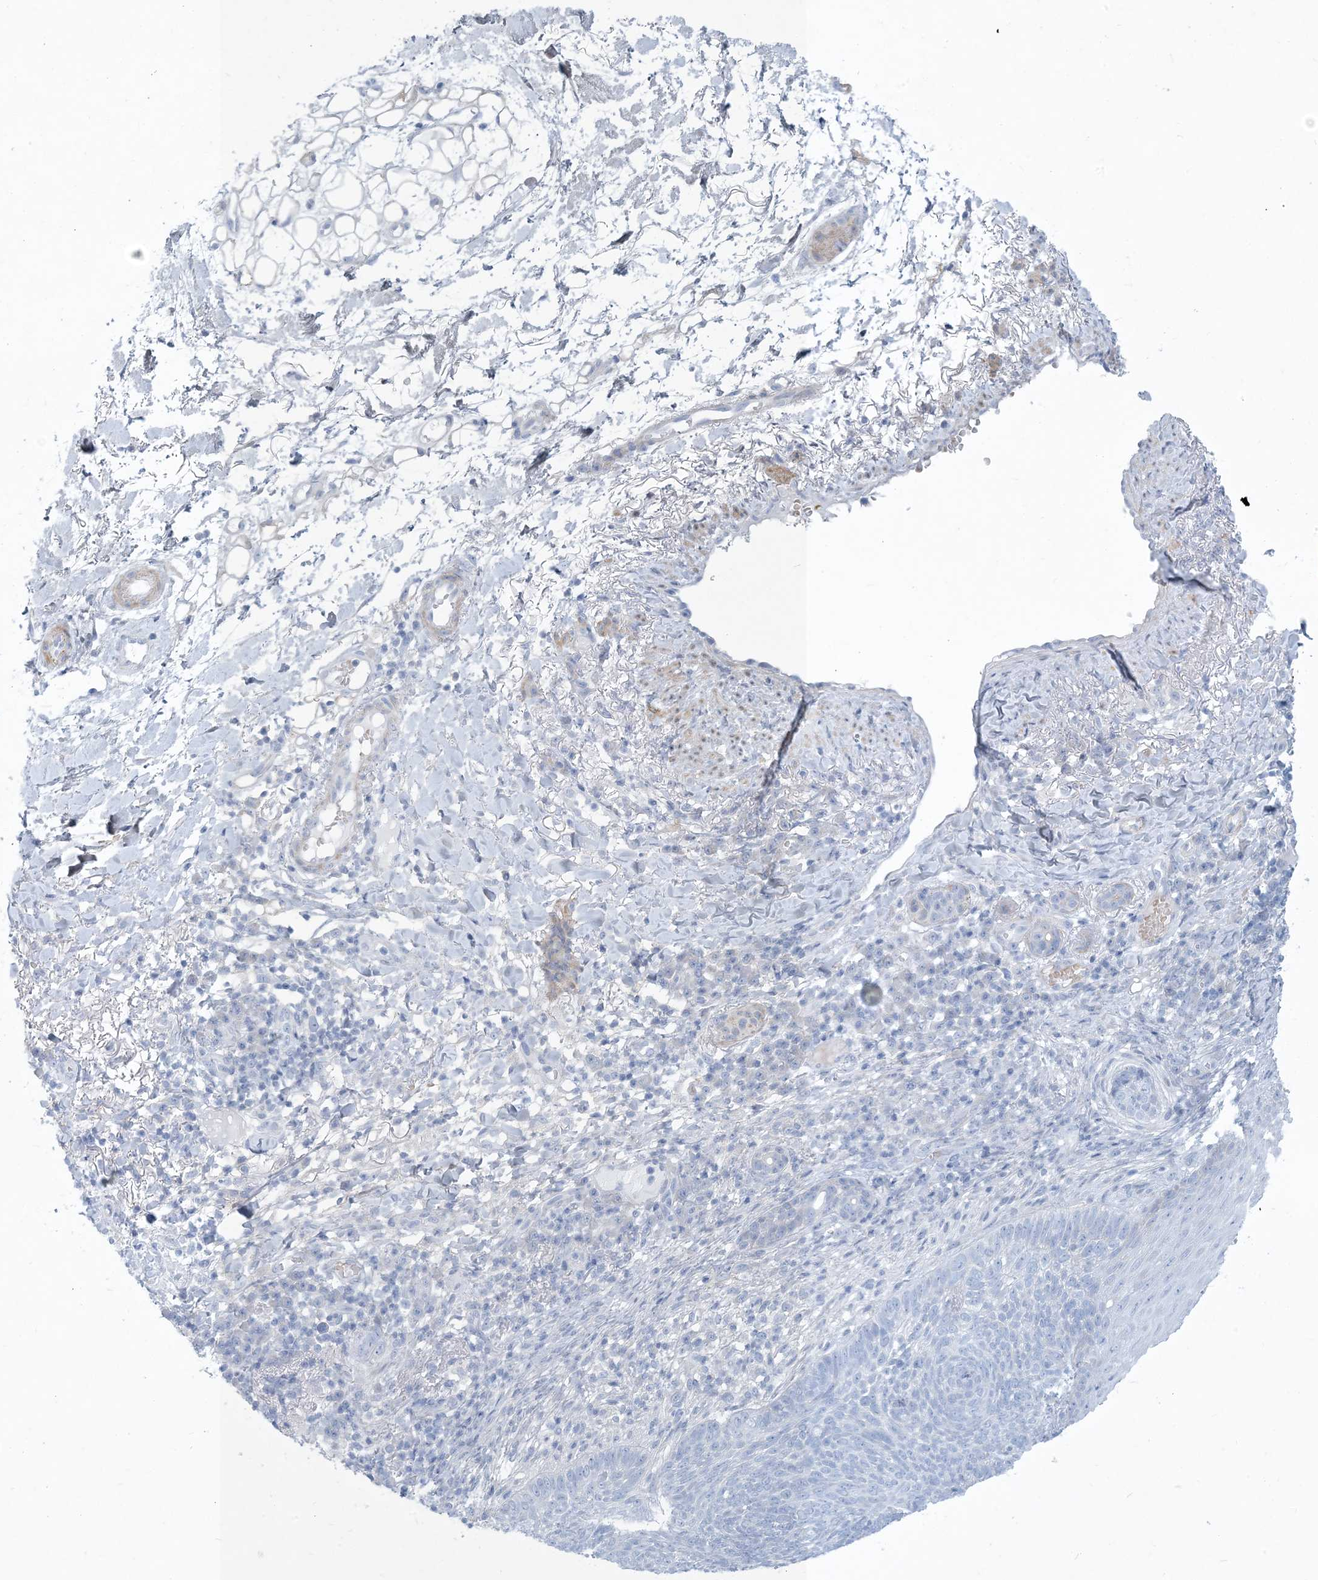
{"staining": {"intensity": "negative", "quantity": "none", "location": "none"}, "tissue": "skin cancer", "cell_type": "Tumor cells", "image_type": "cancer", "snomed": [{"axis": "morphology", "description": "Basal cell carcinoma"}, {"axis": "topography", "description": "Skin"}], "caption": "Skin cancer was stained to show a protein in brown. There is no significant expression in tumor cells.", "gene": "MOXD1", "patient": {"sex": "male", "age": 85}}